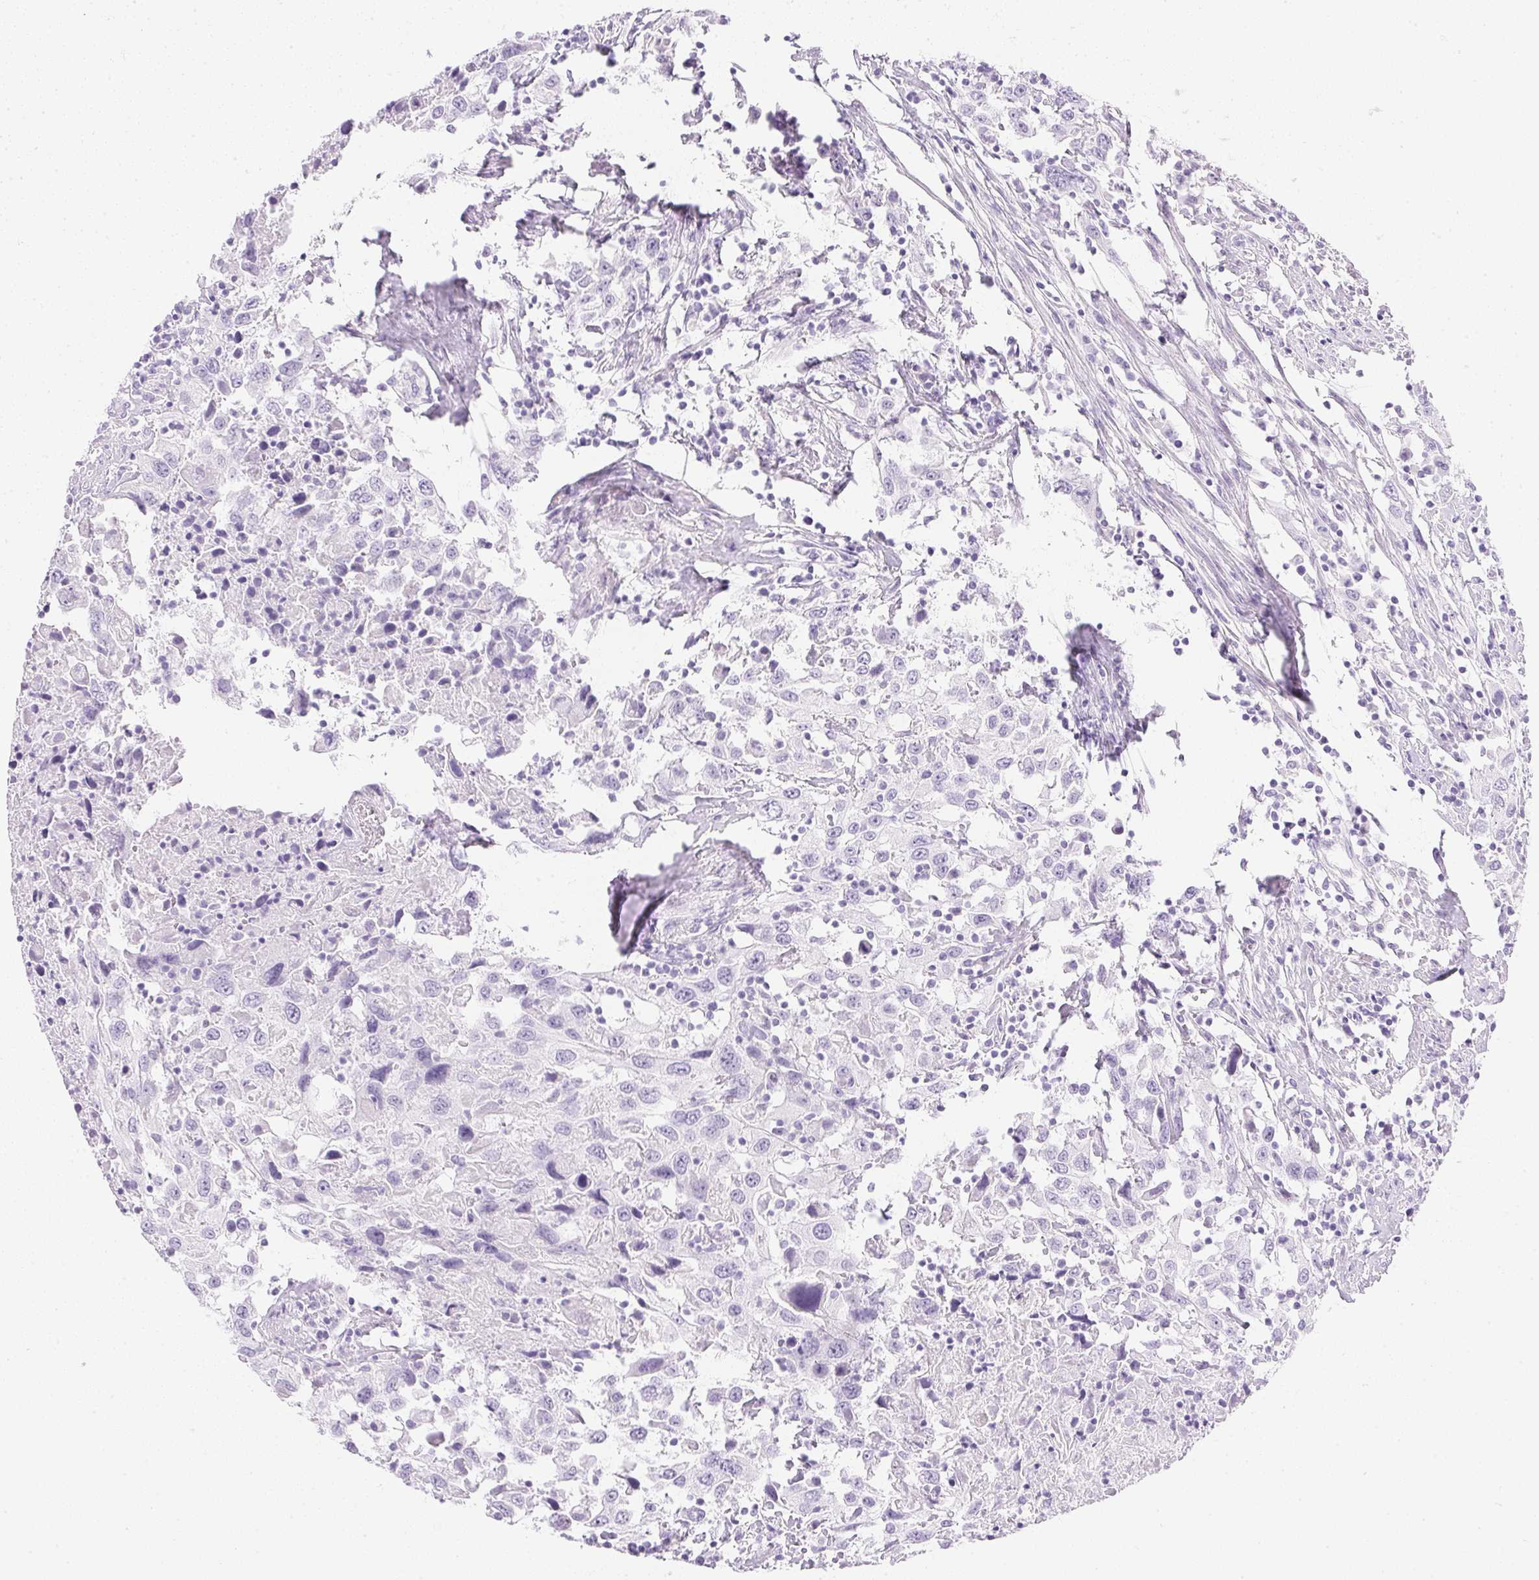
{"staining": {"intensity": "negative", "quantity": "none", "location": "none"}, "tissue": "urothelial cancer", "cell_type": "Tumor cells", "image_type": "cancer", "snomed": [{"axis": "morphology", "description": "Urothelial carcinoma, High grade"}, {"axis": "topography", "description": "Urinary bladder"}], "caption": "Tumor cells show no significant staining in high-grade urothelial carcinoma.", "gene": "CPB1", "patient": {"sex": "male", "age": 61}}